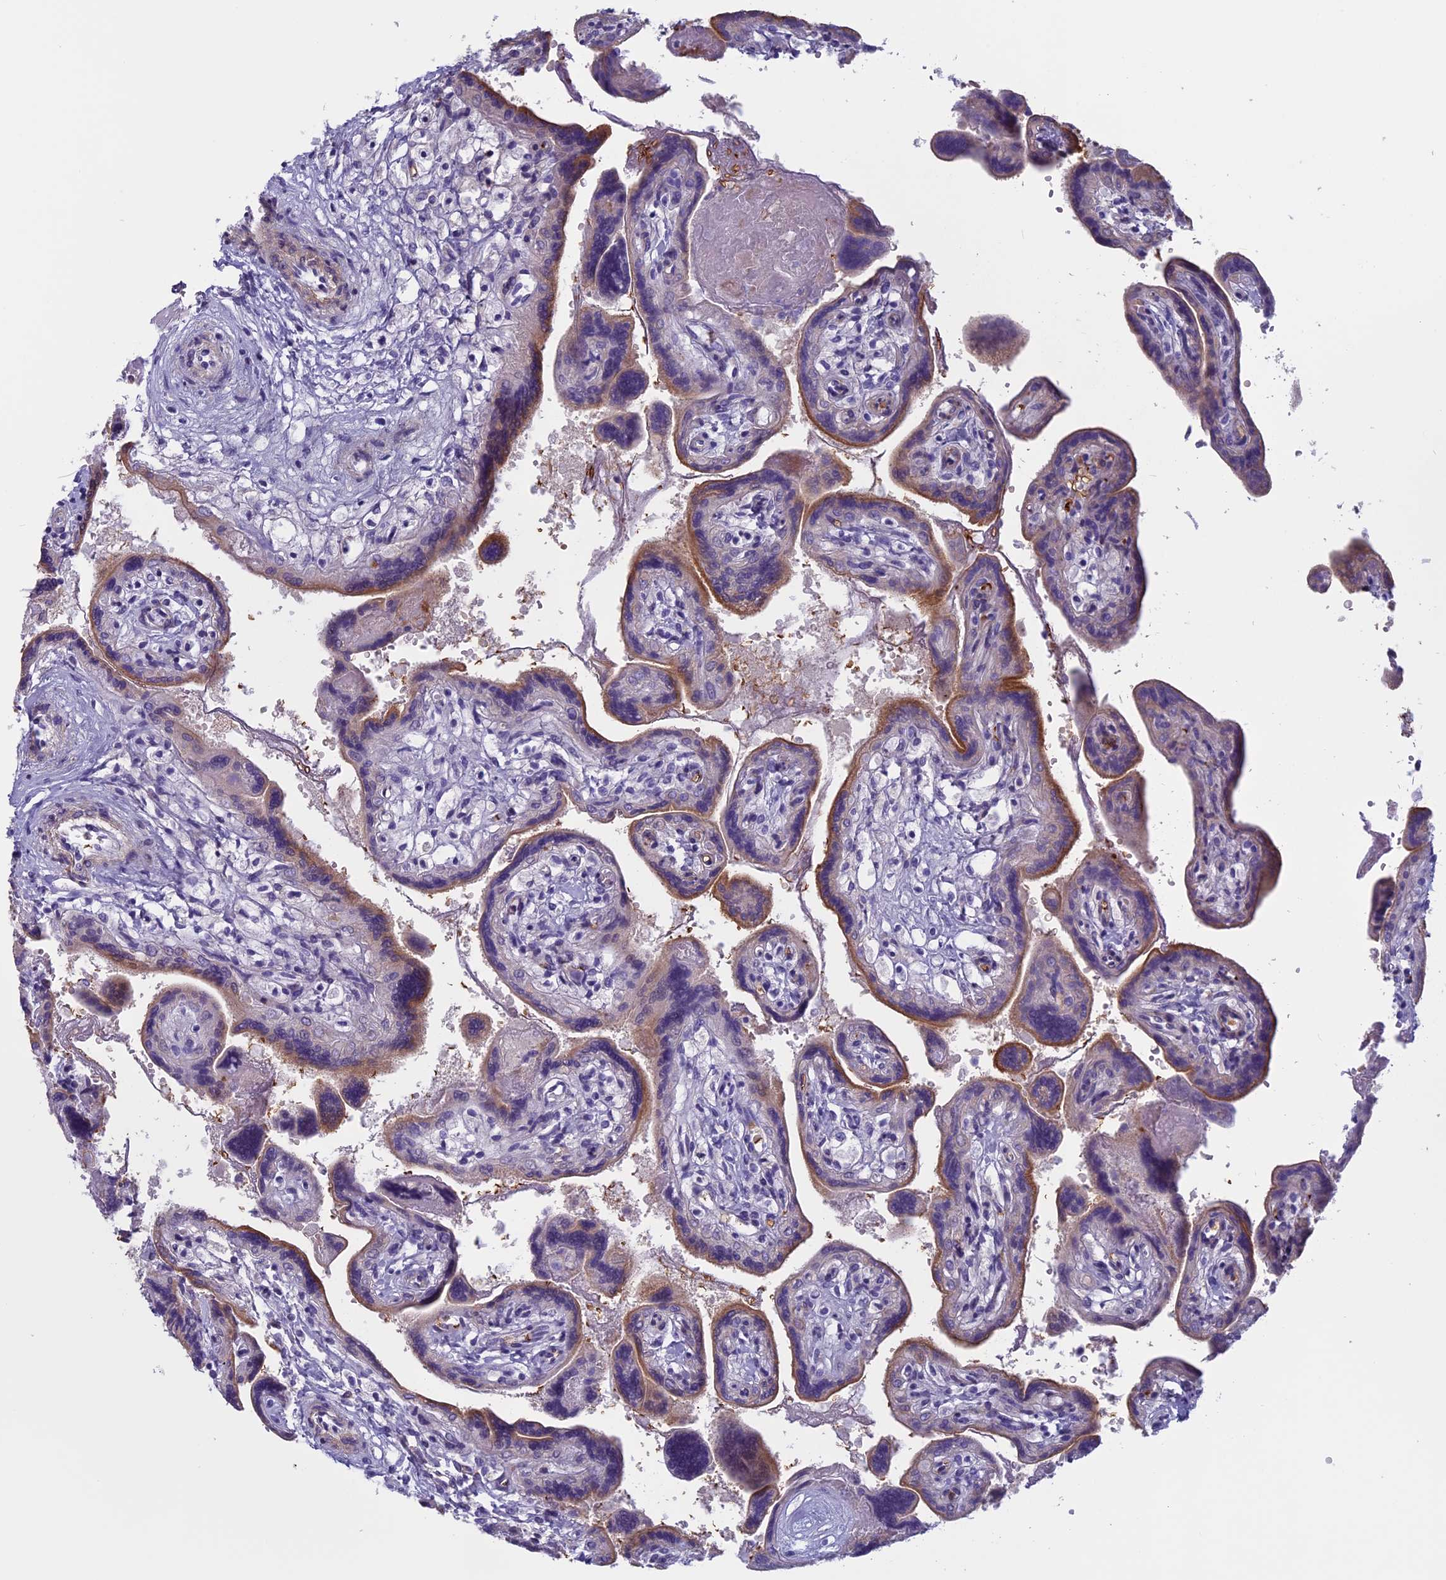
{"staining": {"intensity": "moderate", "quantity": "25%-75%", "location": "cytoplasmic/membranous"}, "tissue": "placenta", "cell_type": "Trophoblastic cells", "image_type": "normal", "snomed": [{"axis": "morphology", "description": "Normal tissue, NOS"}, {"axis": "topography", "description": "Placenta"}], "caption": "Protein staining of normal placenta exhibits moderate cytoplasmic/membranous staining in approximately 25%-75% of trophoblastic cells.", "gene": "ANGPTL2", "patient": {"sex": "female", "age": 37}}